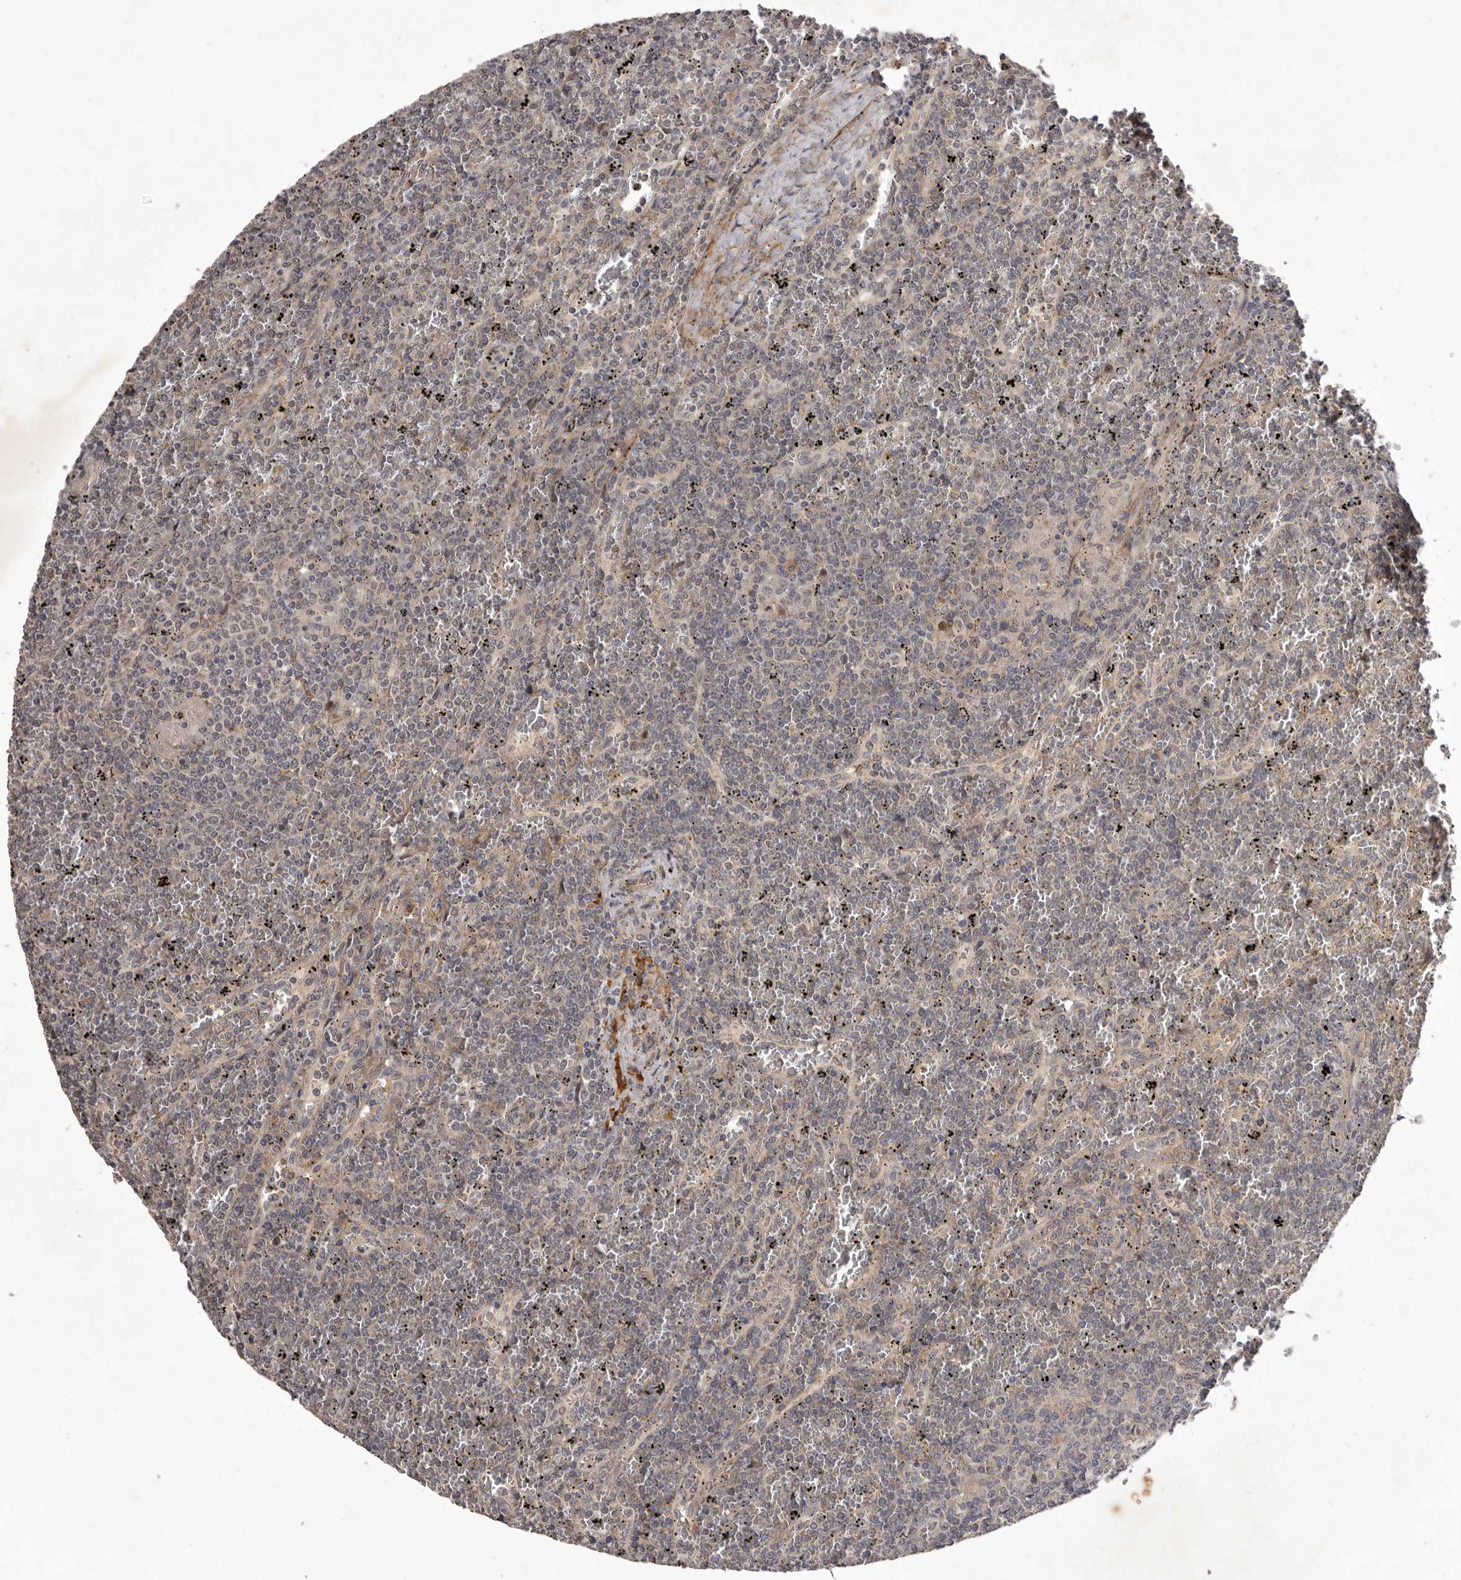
{"staining": {"intensity": "negative", "quantity": "none", "location": "none"}, "tissue": "lymphoma", "cell_type": "Tumor cells", "image_type": "cancer", "snomed": [{"axis": "morphology", "description": "Malignant lymphoma, non-Hodgkin's type, Low grade"}, {"axis": "topography", "description": "Spleen"}], "caption": "An immunohistochemistry histopathology image of lymphoma is shown. There is no staining in tumor cells of lymphoma. (Immunohistochemistry, brightfield microscopy, high magnification).", "gene": "HBS1L", "patient": {"sex": "female", "age": 19}}